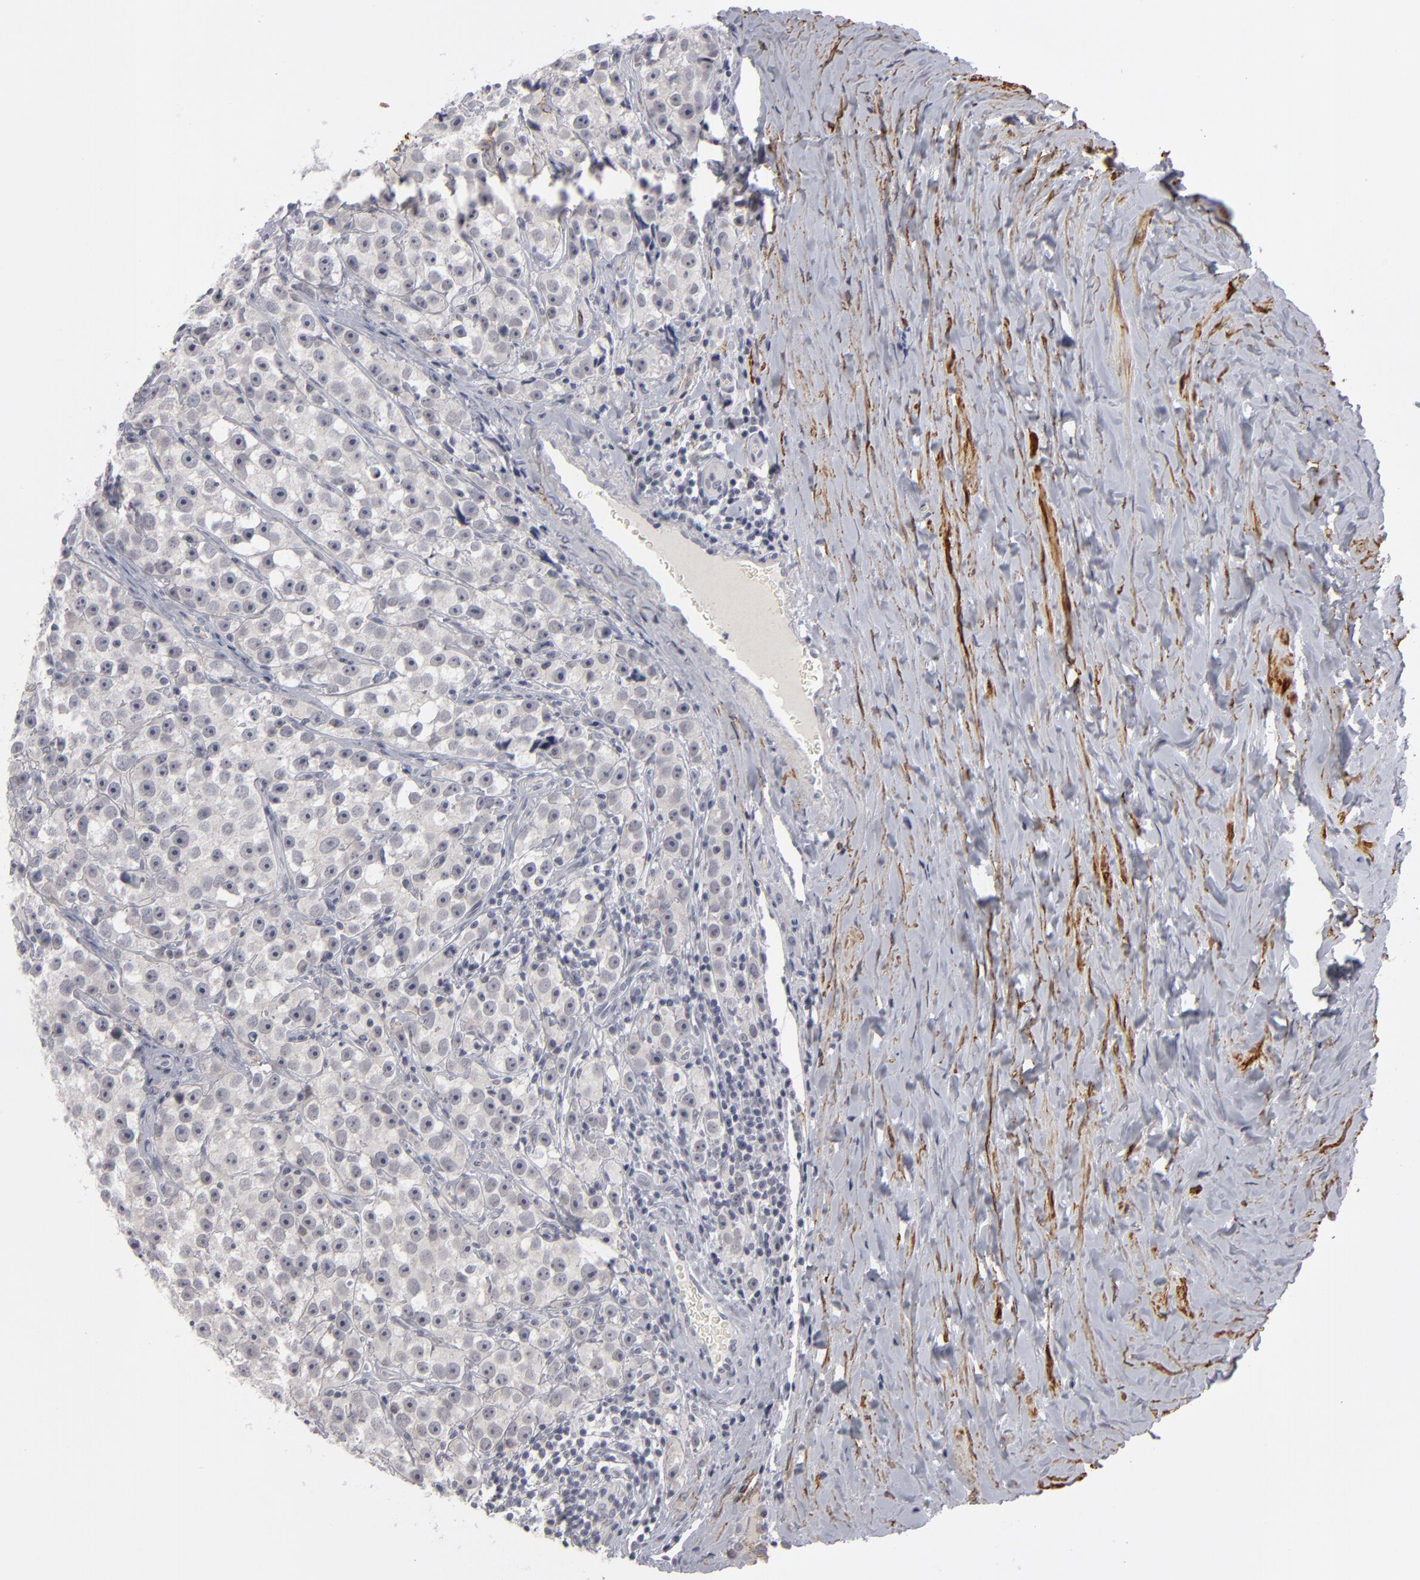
{"staining": {"intensity": "negative", "quantity": "none", "location": "none"}, "tissue": "testis cancer", "cell_type": "Tumor cells", "image_type": "cancer", "snomed": [{"axis": "morphology", "description": "Seminoma, NOS"}, {"axis": "topography", "description": "Testis"}], "caption": "Protein analysis of seminoma (testis) reveals no significant staining in tumor cells.", "gene": "KIAA1210", "patient": {"sex": "male", "age": 32}}